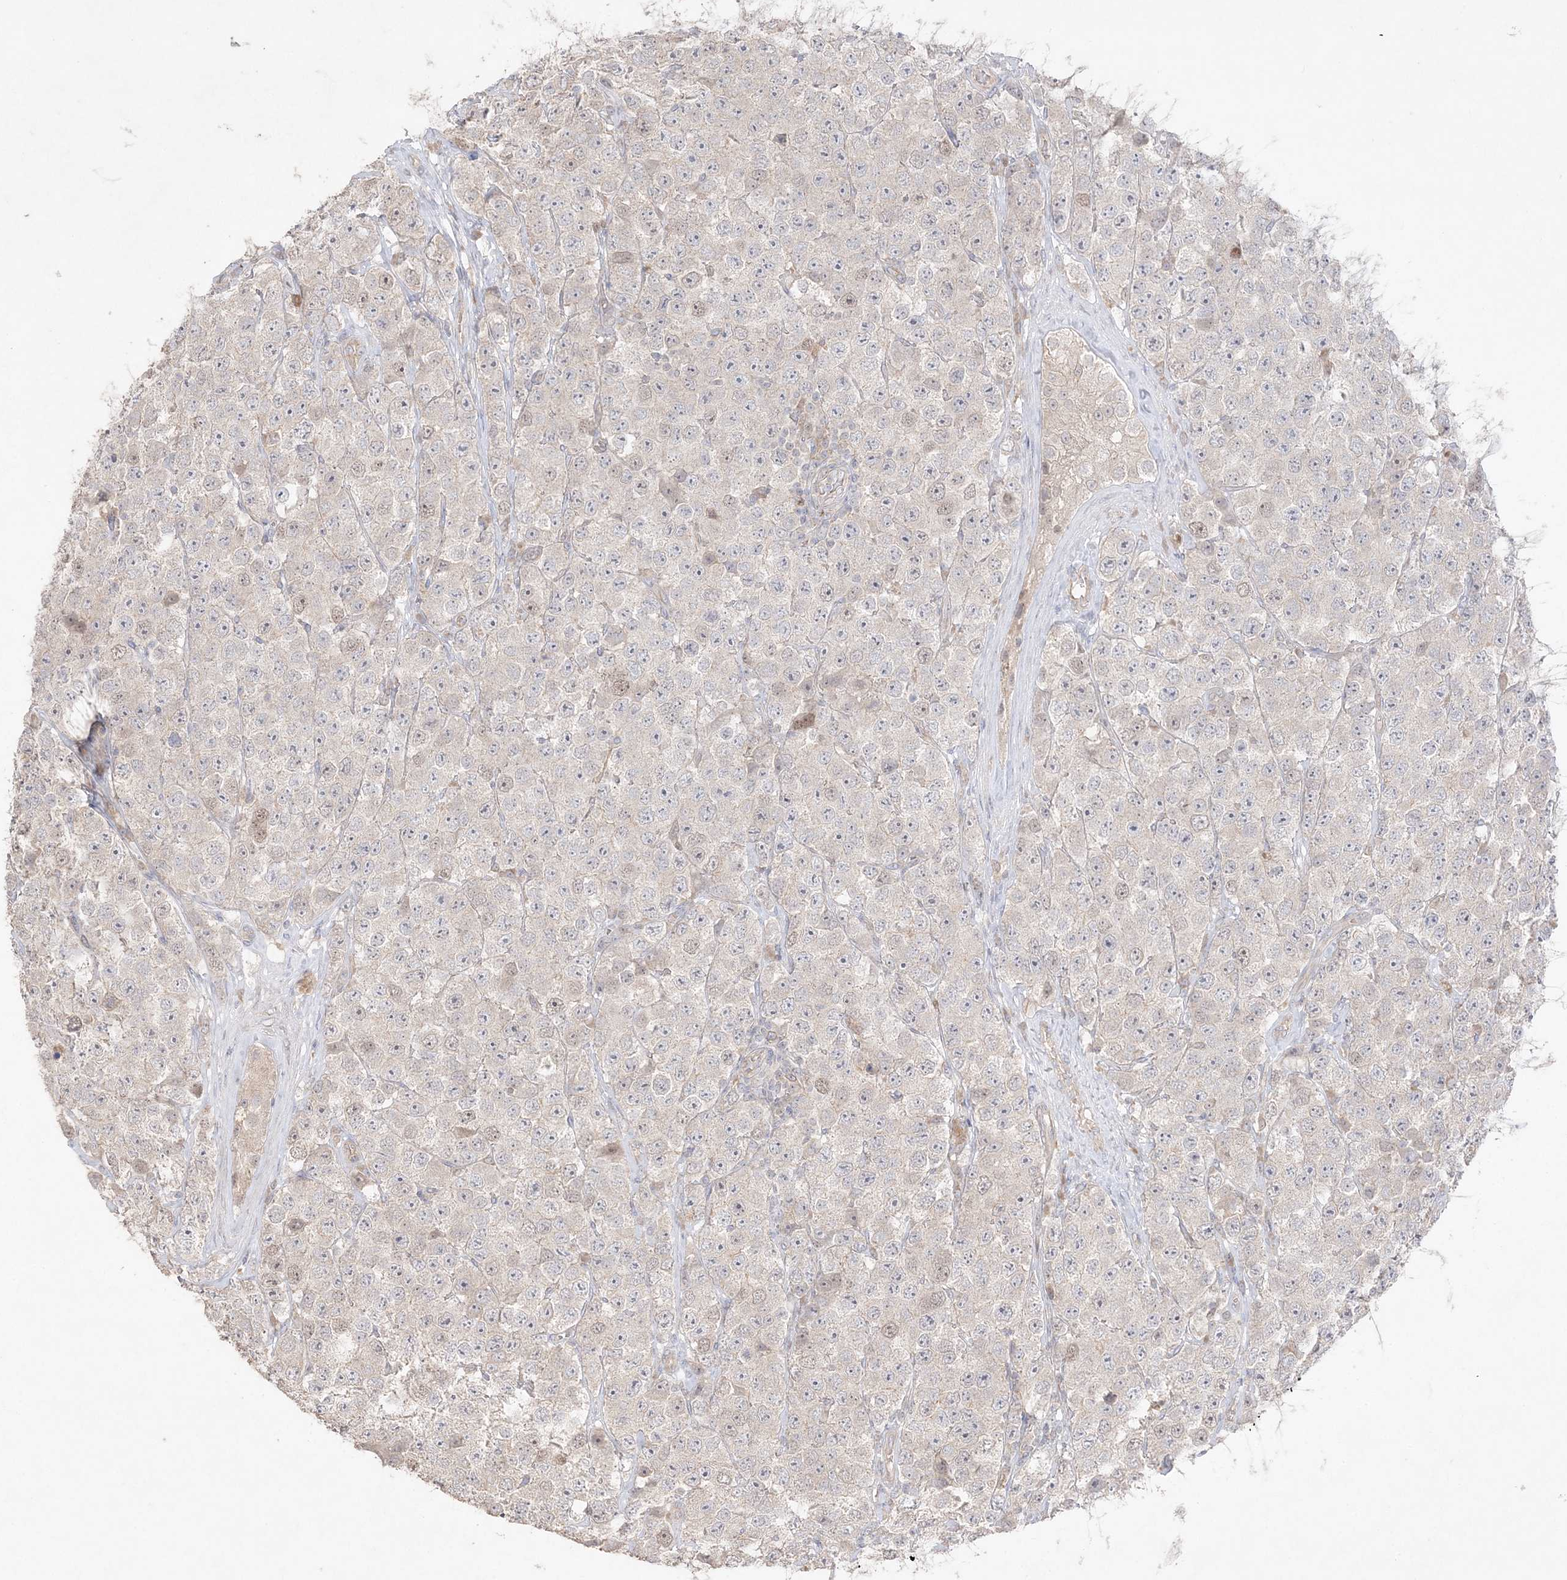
{"staining": {"intensity": "weak", "quantity": "<25%", "location": "nuclear"}, "tissue": "testis cancer", "cell_type": "Tumor cells", "image_type": "cancer", "snomed": [{"axis": "morphology", "description": "Seminoma, NOS"}, {"axis": "topography", "description": "Testis"}], "caption": "Image shows no protein staining in tumor cells of testis seminoma tissue. Brightfield microscopy of IHC stained with DAB (brown) and hematoxylin (blue), captured at high magnification.", "gene": "SH3BP4", "patient": {"sex": "male", "age": 28}}